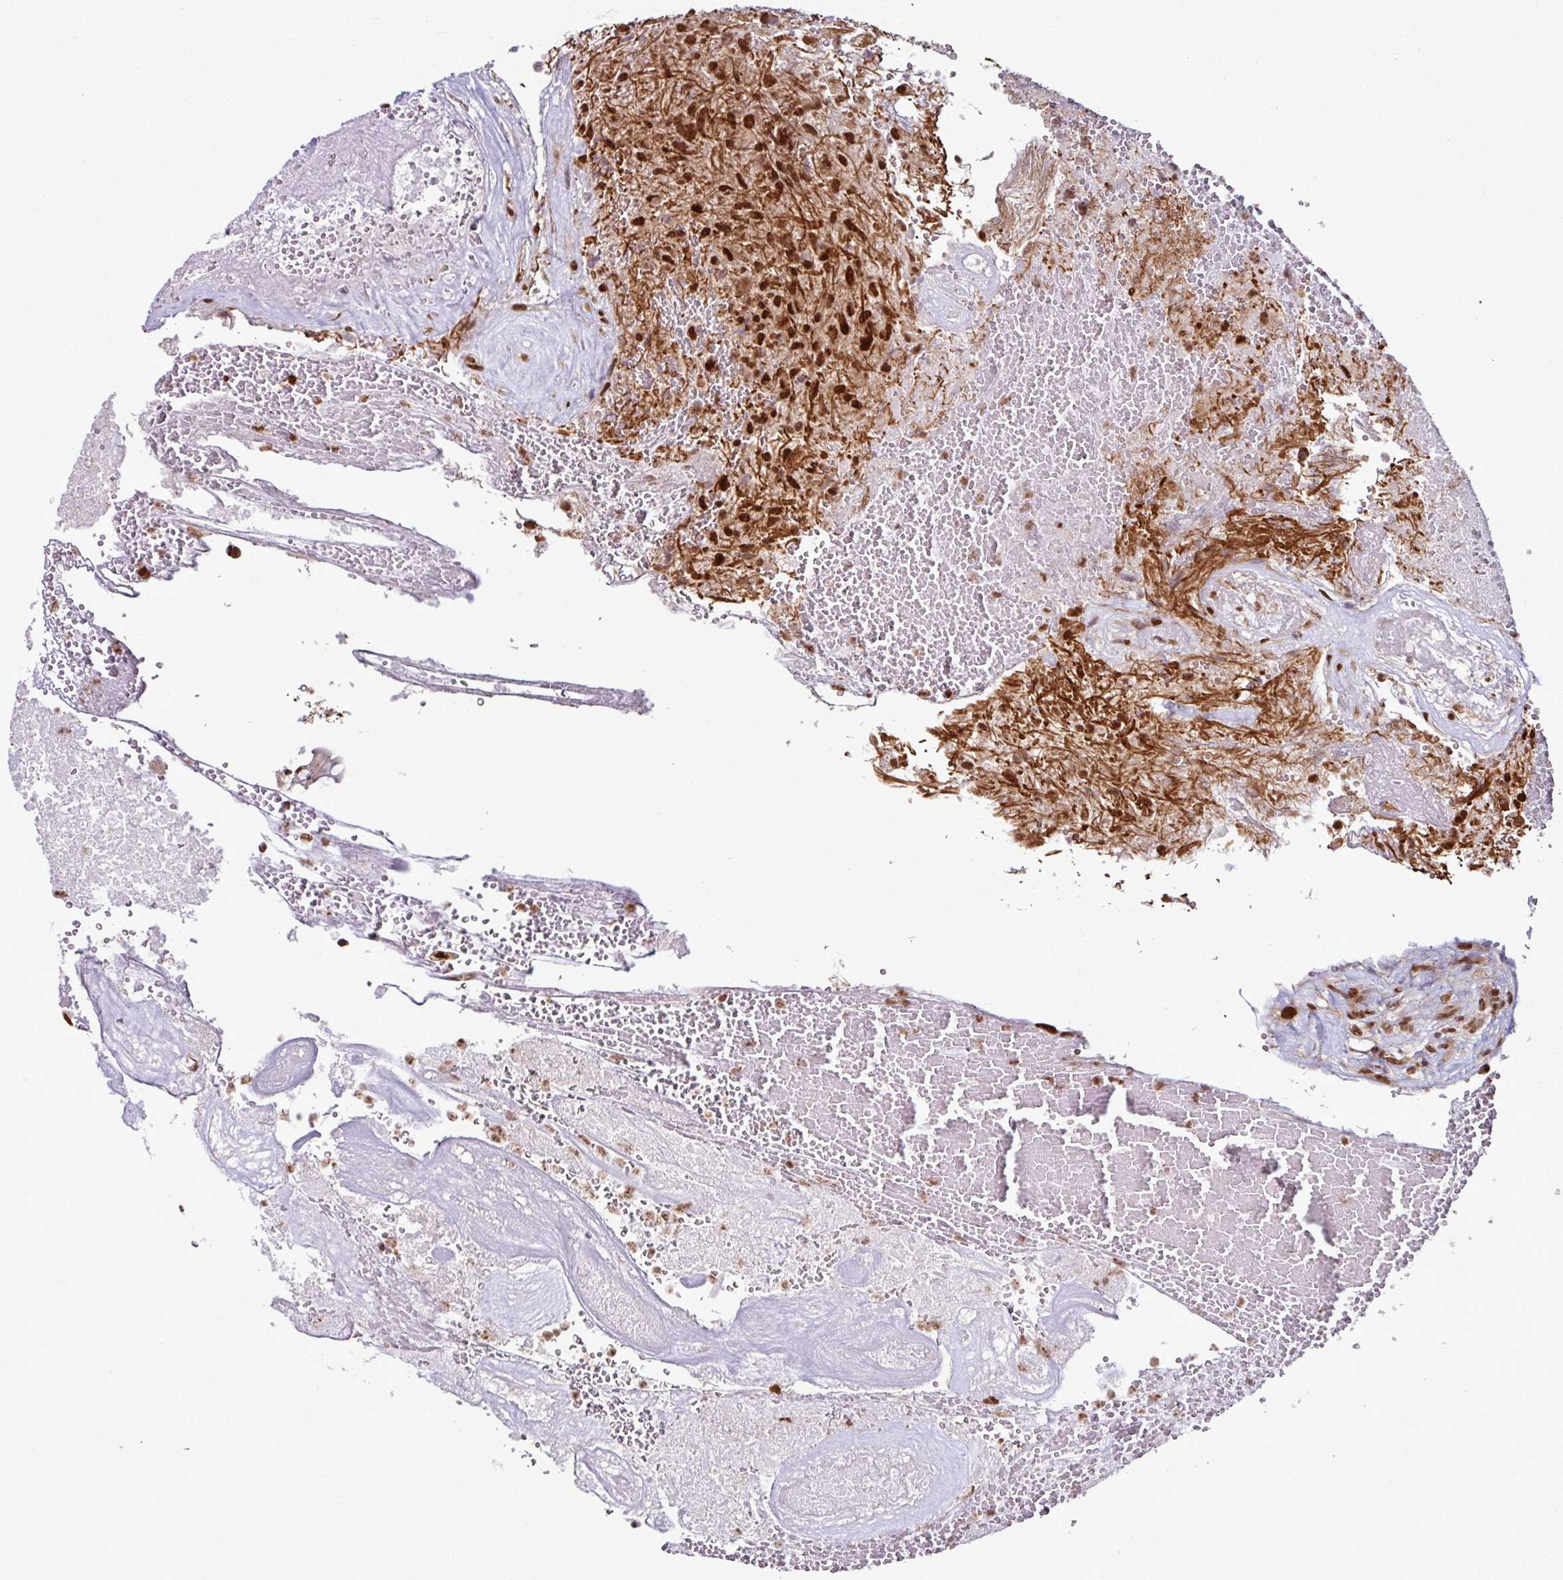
{"staining": {"intensity": "strong", "quantity": ">75%", "location": "nuclear"}, "tissue": "glioma", "cell_type": "Tumor cells", "image_type": "cancer", "snomed": [{"axis": "morphology", "description": "Glioma, malignant, High grade"}, {"axis": "topography", "description": "Brain"}], "caption": "This image exhibits immunohistochemistry (IHC) staining of malignant glioma (high-grade), with high strong nuclear expression in approximately >75% of tumor cells.", "gene": "MORF4L2", "patient": {"sex": "male", "age": 56}}